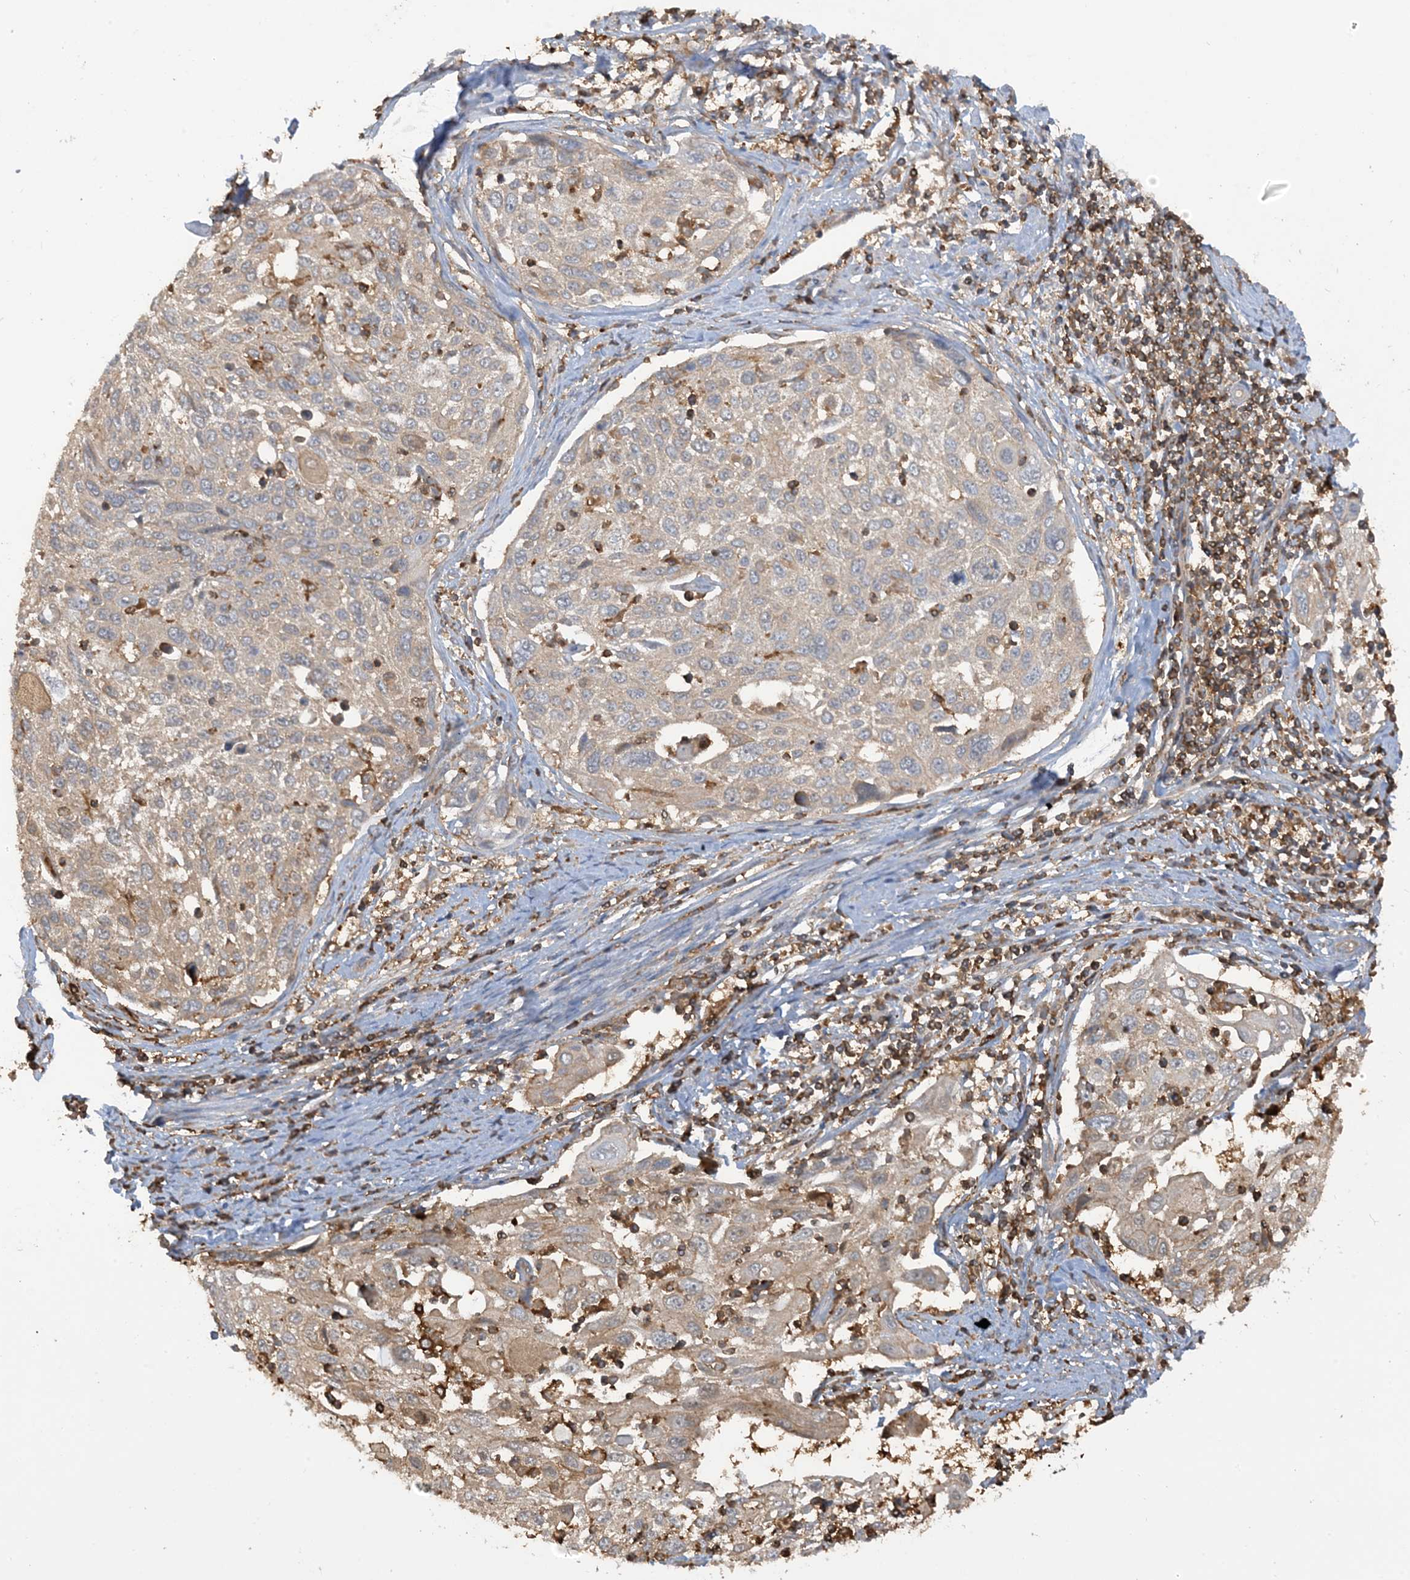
{"staining": {"intensity": "weak", "quantity": "<25%", "location": "cytoplasmic/membranous"}, "tissue": "cervical cancer", "cell_type": "Tumor cells", "image_type": "cancer", "snomed": [{"axis": "morphology", "description": "Squamous cell carcinoma, NOS"}, {"axis": "topography", "description": "Cervix"}], "caption": "This is a photomicrograph of immunohistochemistry staining of cervical squamous cell carcinoma, which shows no staining in tumor cells.", "gene": "CAPZB", "patient": {"sex": "female", "age": 70}}